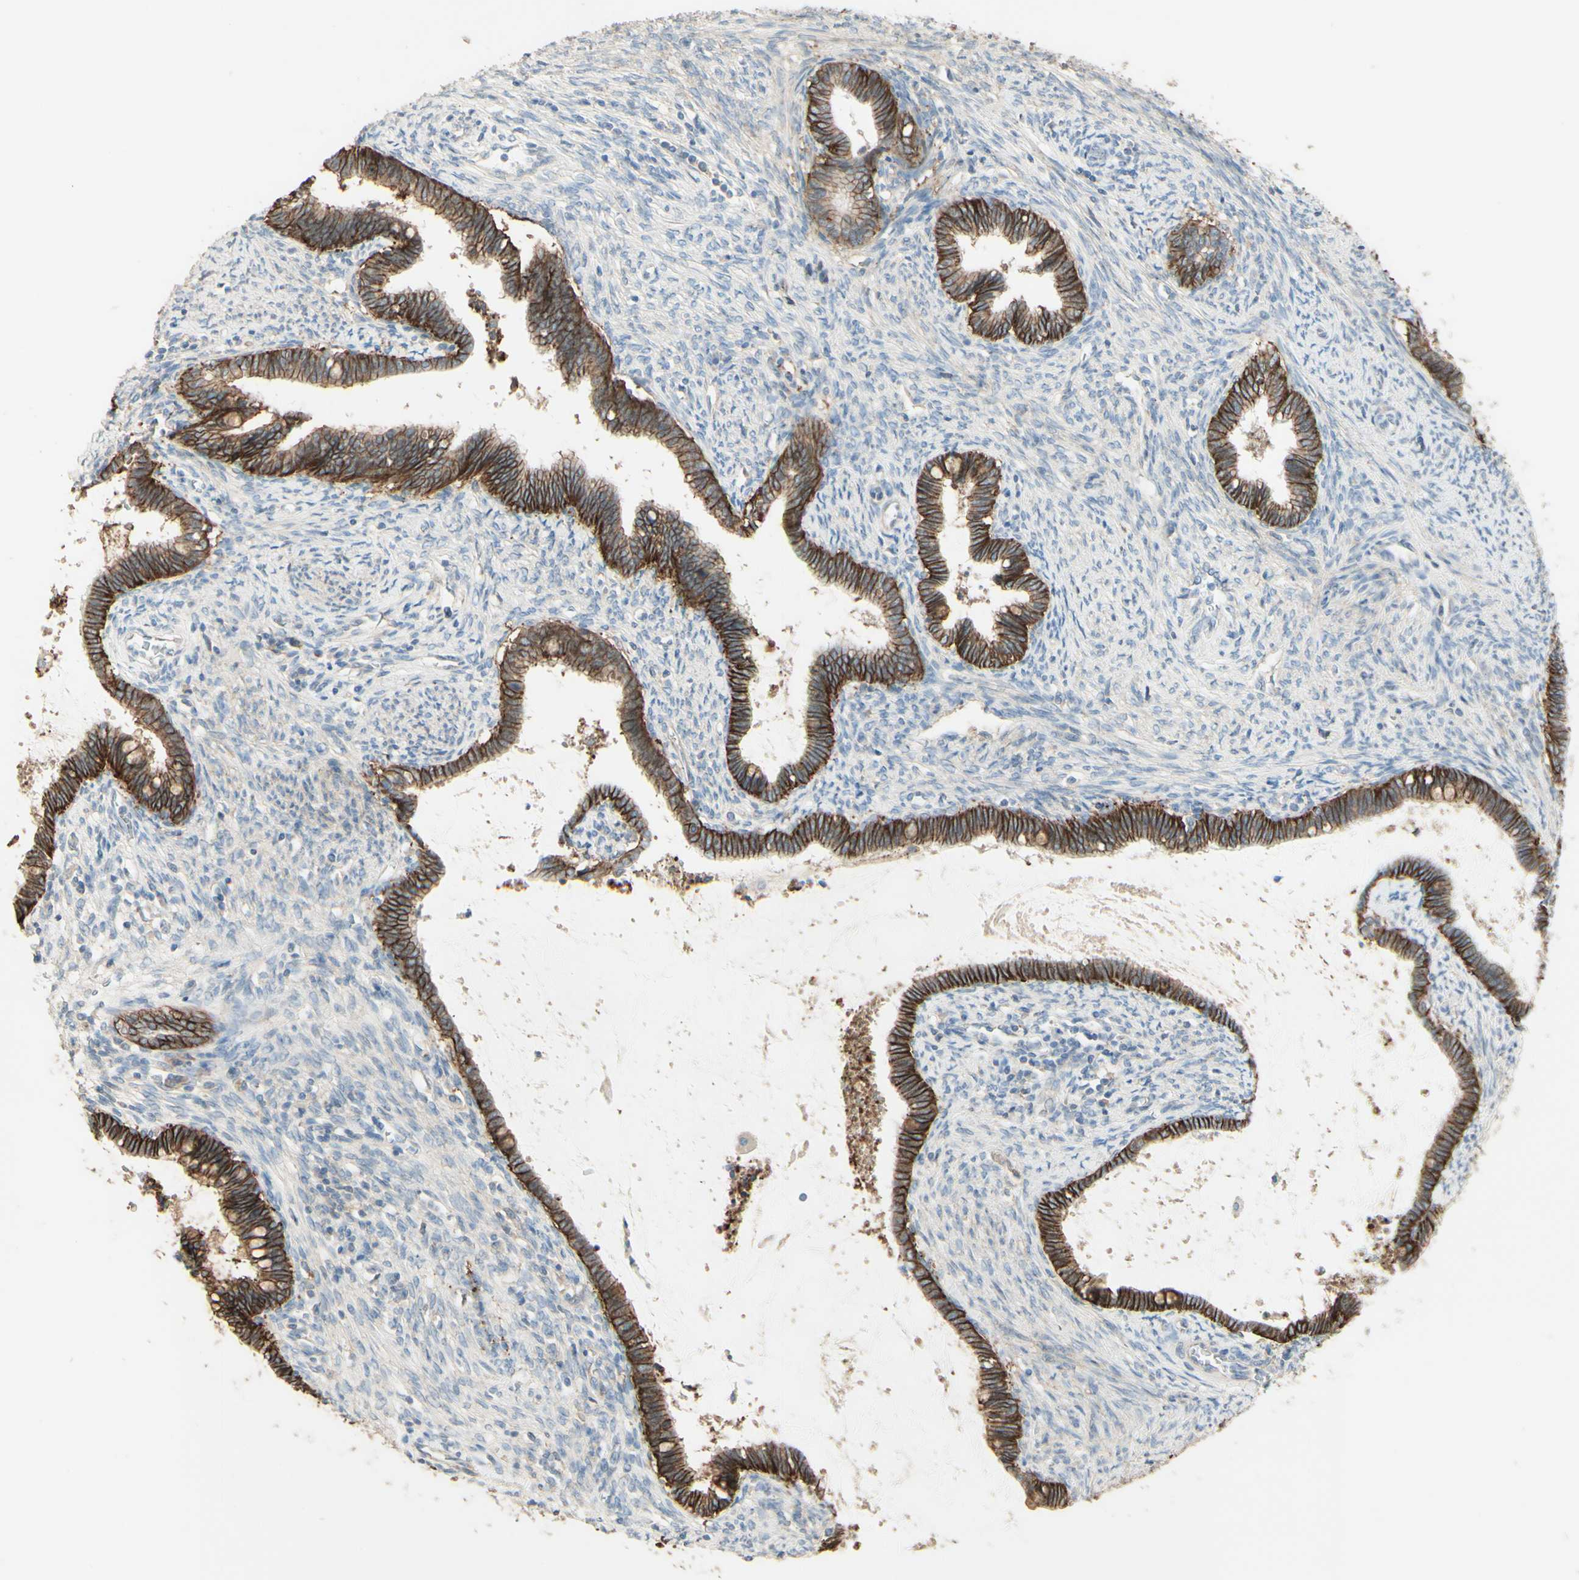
{"staining": {"intensity": "moderate", "quantity": ">75%", "location": "cytoplasmic/membranous"}, "tissue": "cervical cancer", "cell_type": "Tumor cells", "image_type": "cancer", "snomed": [{"axis": "morphology", "description": "Adenocarcinoma, NOS"}, {"axis": "topography", "description": "Cervix"}], "caption": "Adenocarcinoma (cervical) tissue shows moderate cytoplasmic/membranous expression in about >75% of tumor cells The protein is stained brown, and the nuclei are stained in blue (DAB IHC with brightfield microscopy, high magnification).", "gene": "RNF149", "patient": {"sex": "female", "age": 44}}